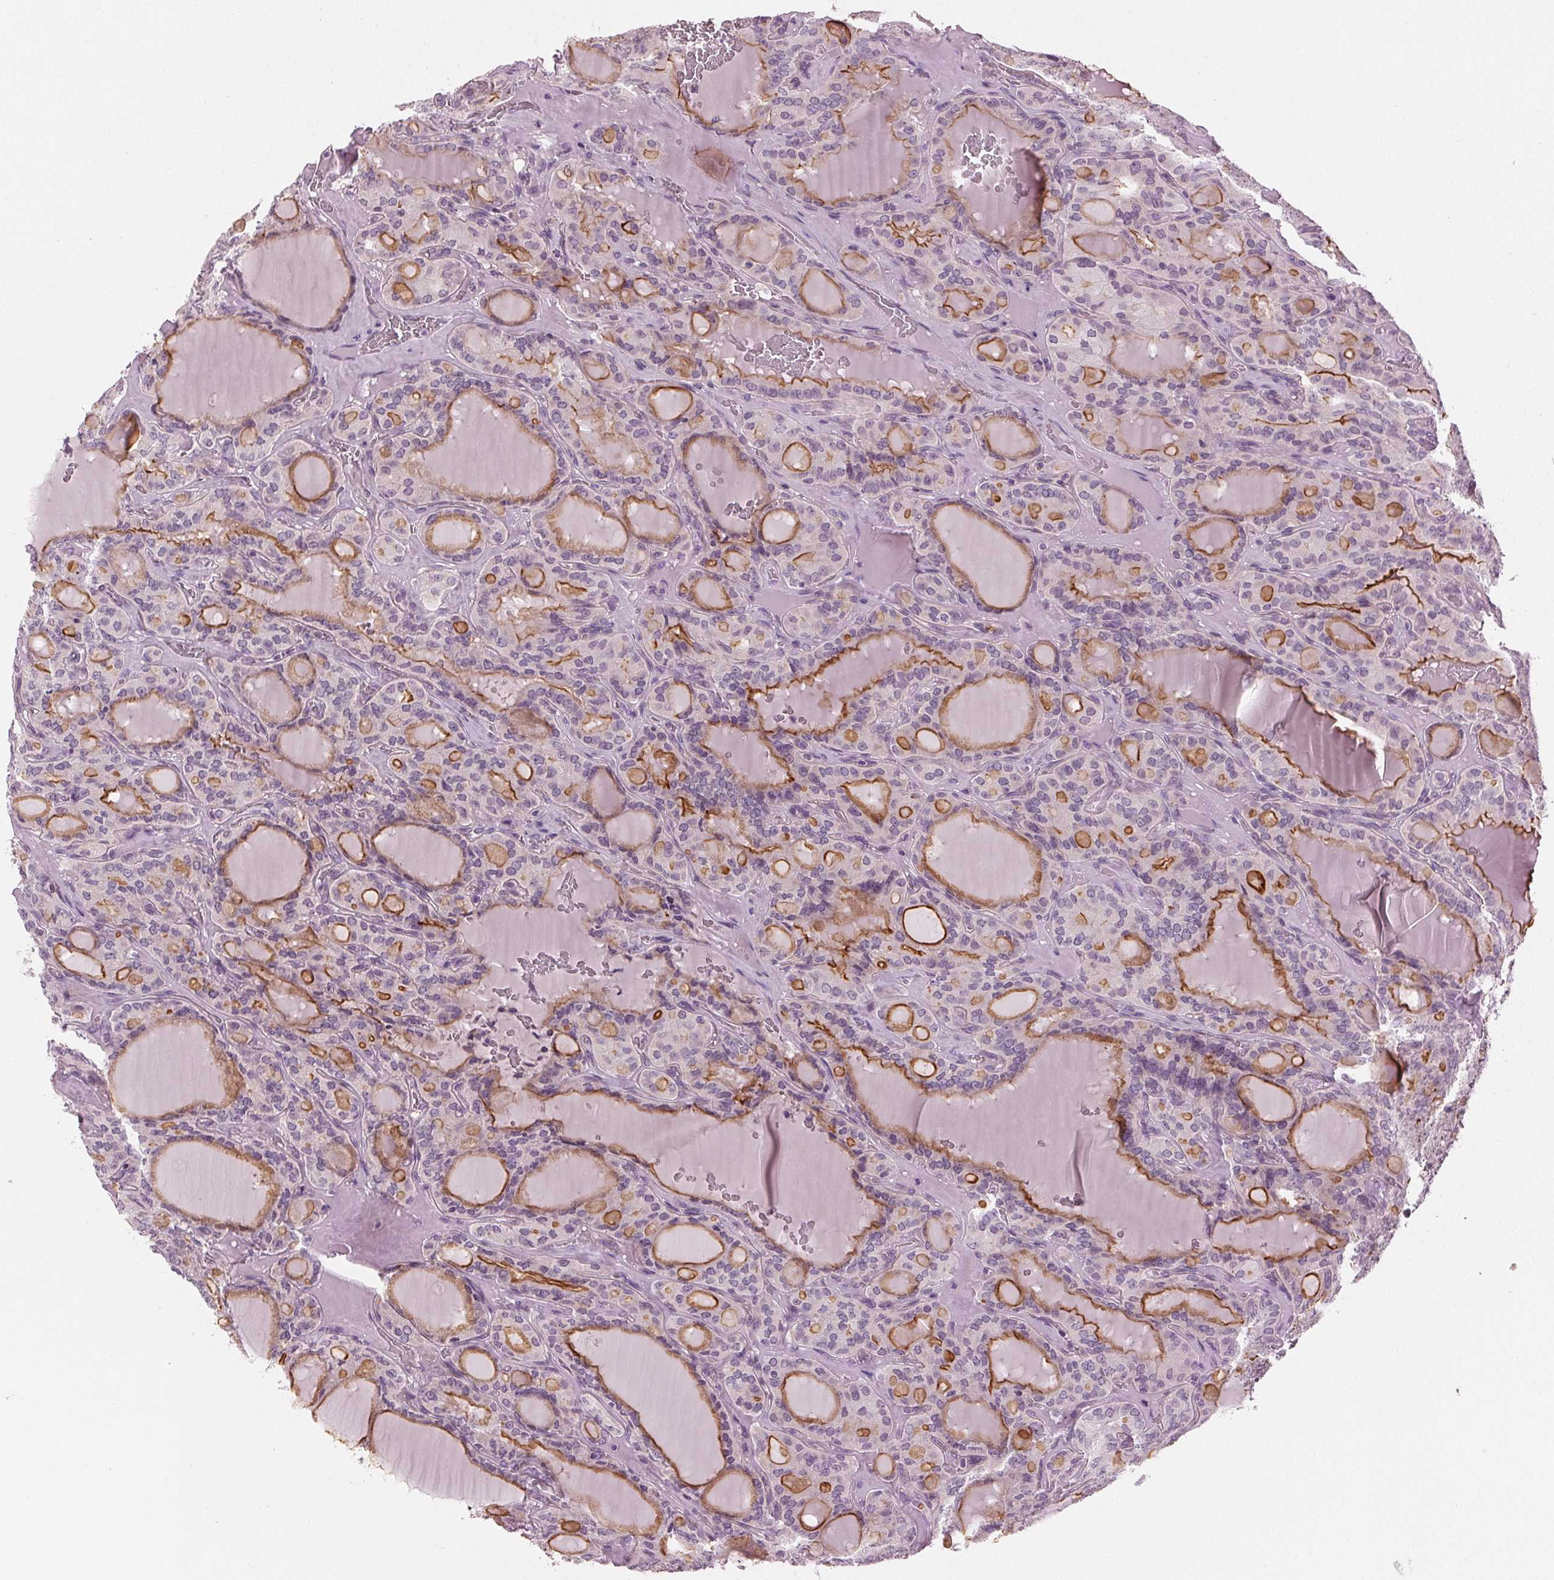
{"staining": {"intensity": "moderate", "quantity": "25%-75%", "location": "cytoplasmic/membranous"}, "tissue": "thyroid cancer", "cell_type": "Tumor cells", "image_type": "cancer", "snomed": [{"axis": "morphology", "description": "Papillary adenocarcinoma, NOS"}, {"axis": "topography", "description": "Thyroid gland"}], "caption": "Thyroid papillary adenocarcinoma stained for a protein (brown) exhibits moderate cytoplasmic/membranous positive staining in about 25%-75% of tumor cells.", "gene": "PRAP1", "patient": {"sex": "male", "age": 87}}